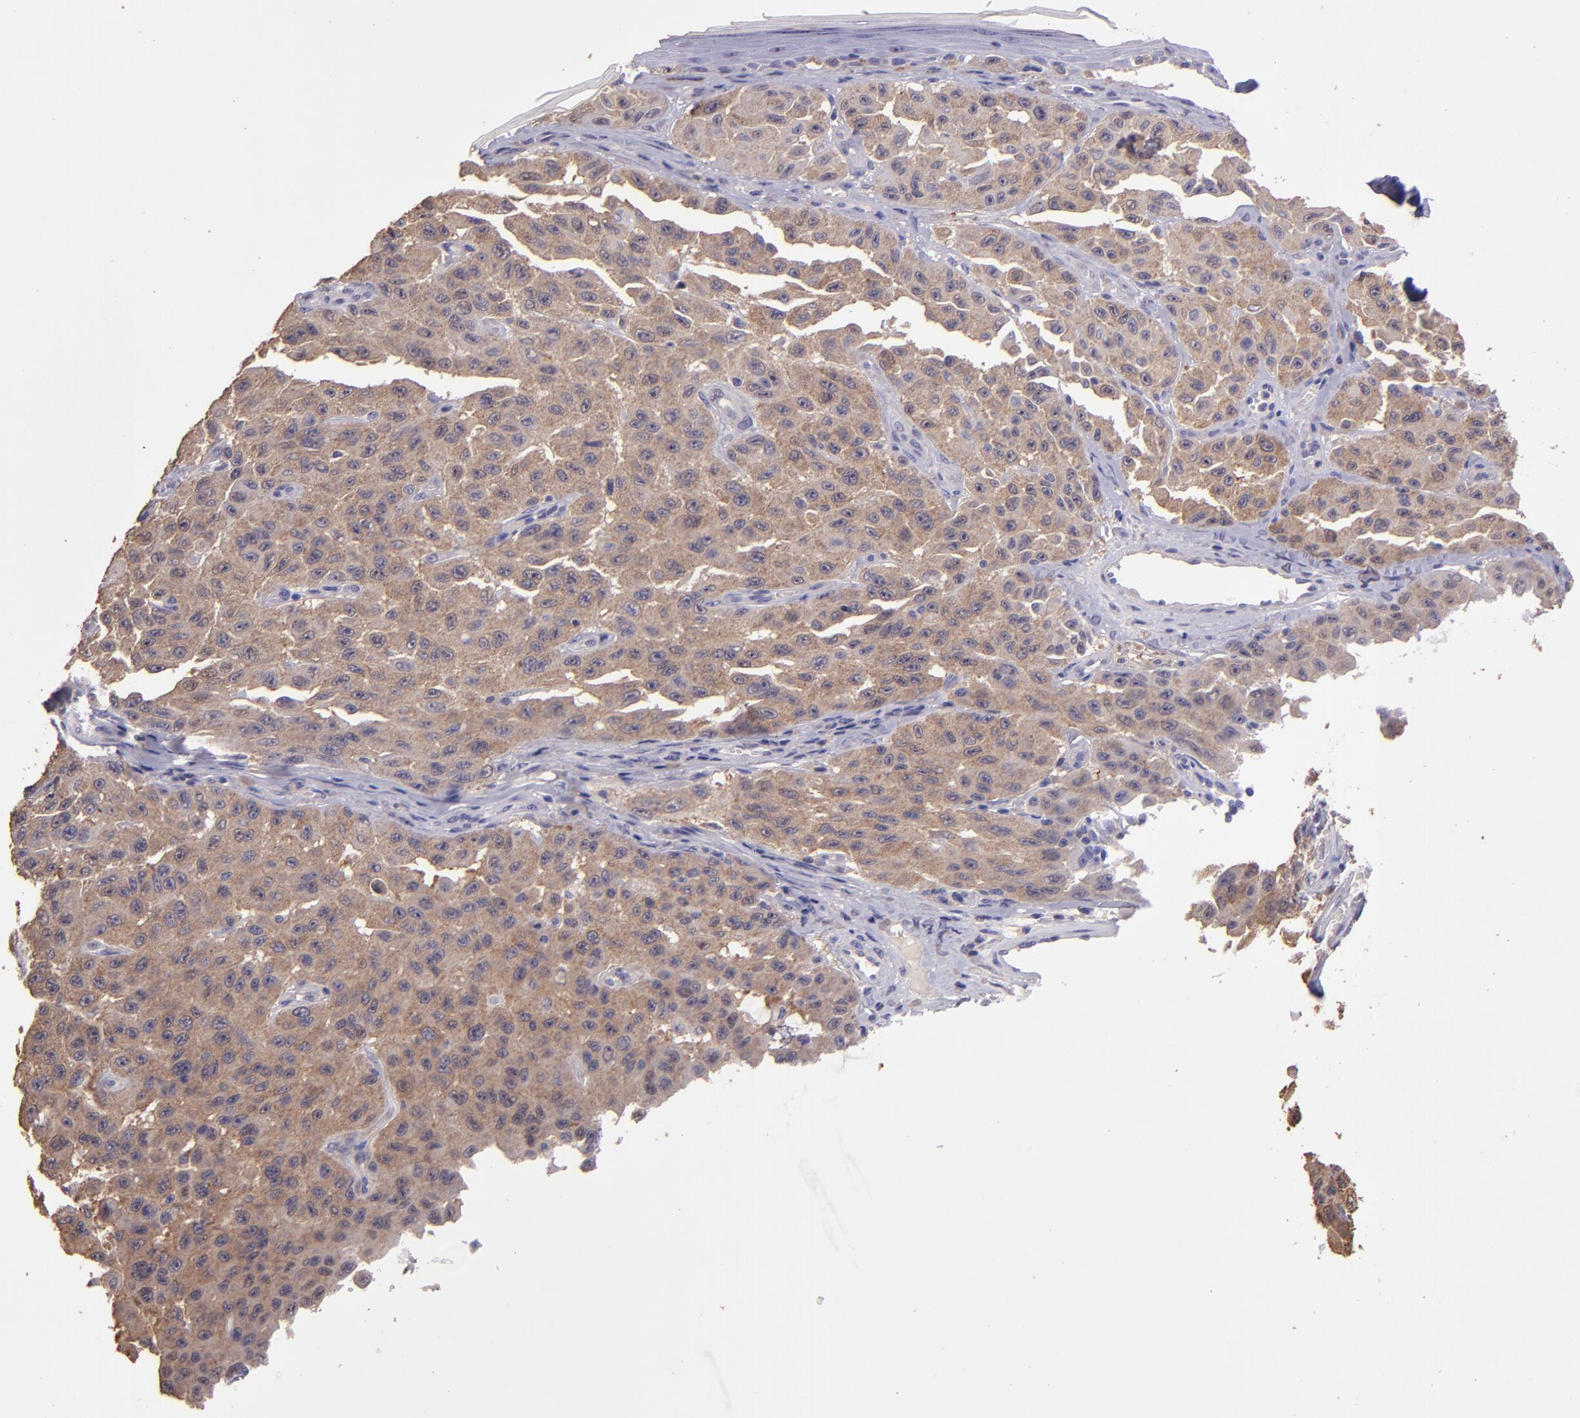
{"staining": {"intensity": "moderate", "quantity": ">75%", "location": "cytoplasmic/membranous"}, "tissue": "melanoma", "cell_type": "Tumor cells", "image_type": "cancer", "snomed": [{"axis": "morphology", "description": "Malignant melanoma, NOS"}, {"axis": "topography", "description": "Skin"}], "caption": "Tumor cells reveal medium levels of moderate cytoplasmic/membranous positivity in approximately >75% of cells in malignant melanoma. The staining was performed using DAB (3,3'-diaminobenzidine), with brown indicating positive protein expression. Nuclei are stained blue with hematoxylin.", "gene": "PAPPA", "patient": {"sex": "male", "age": 30}}